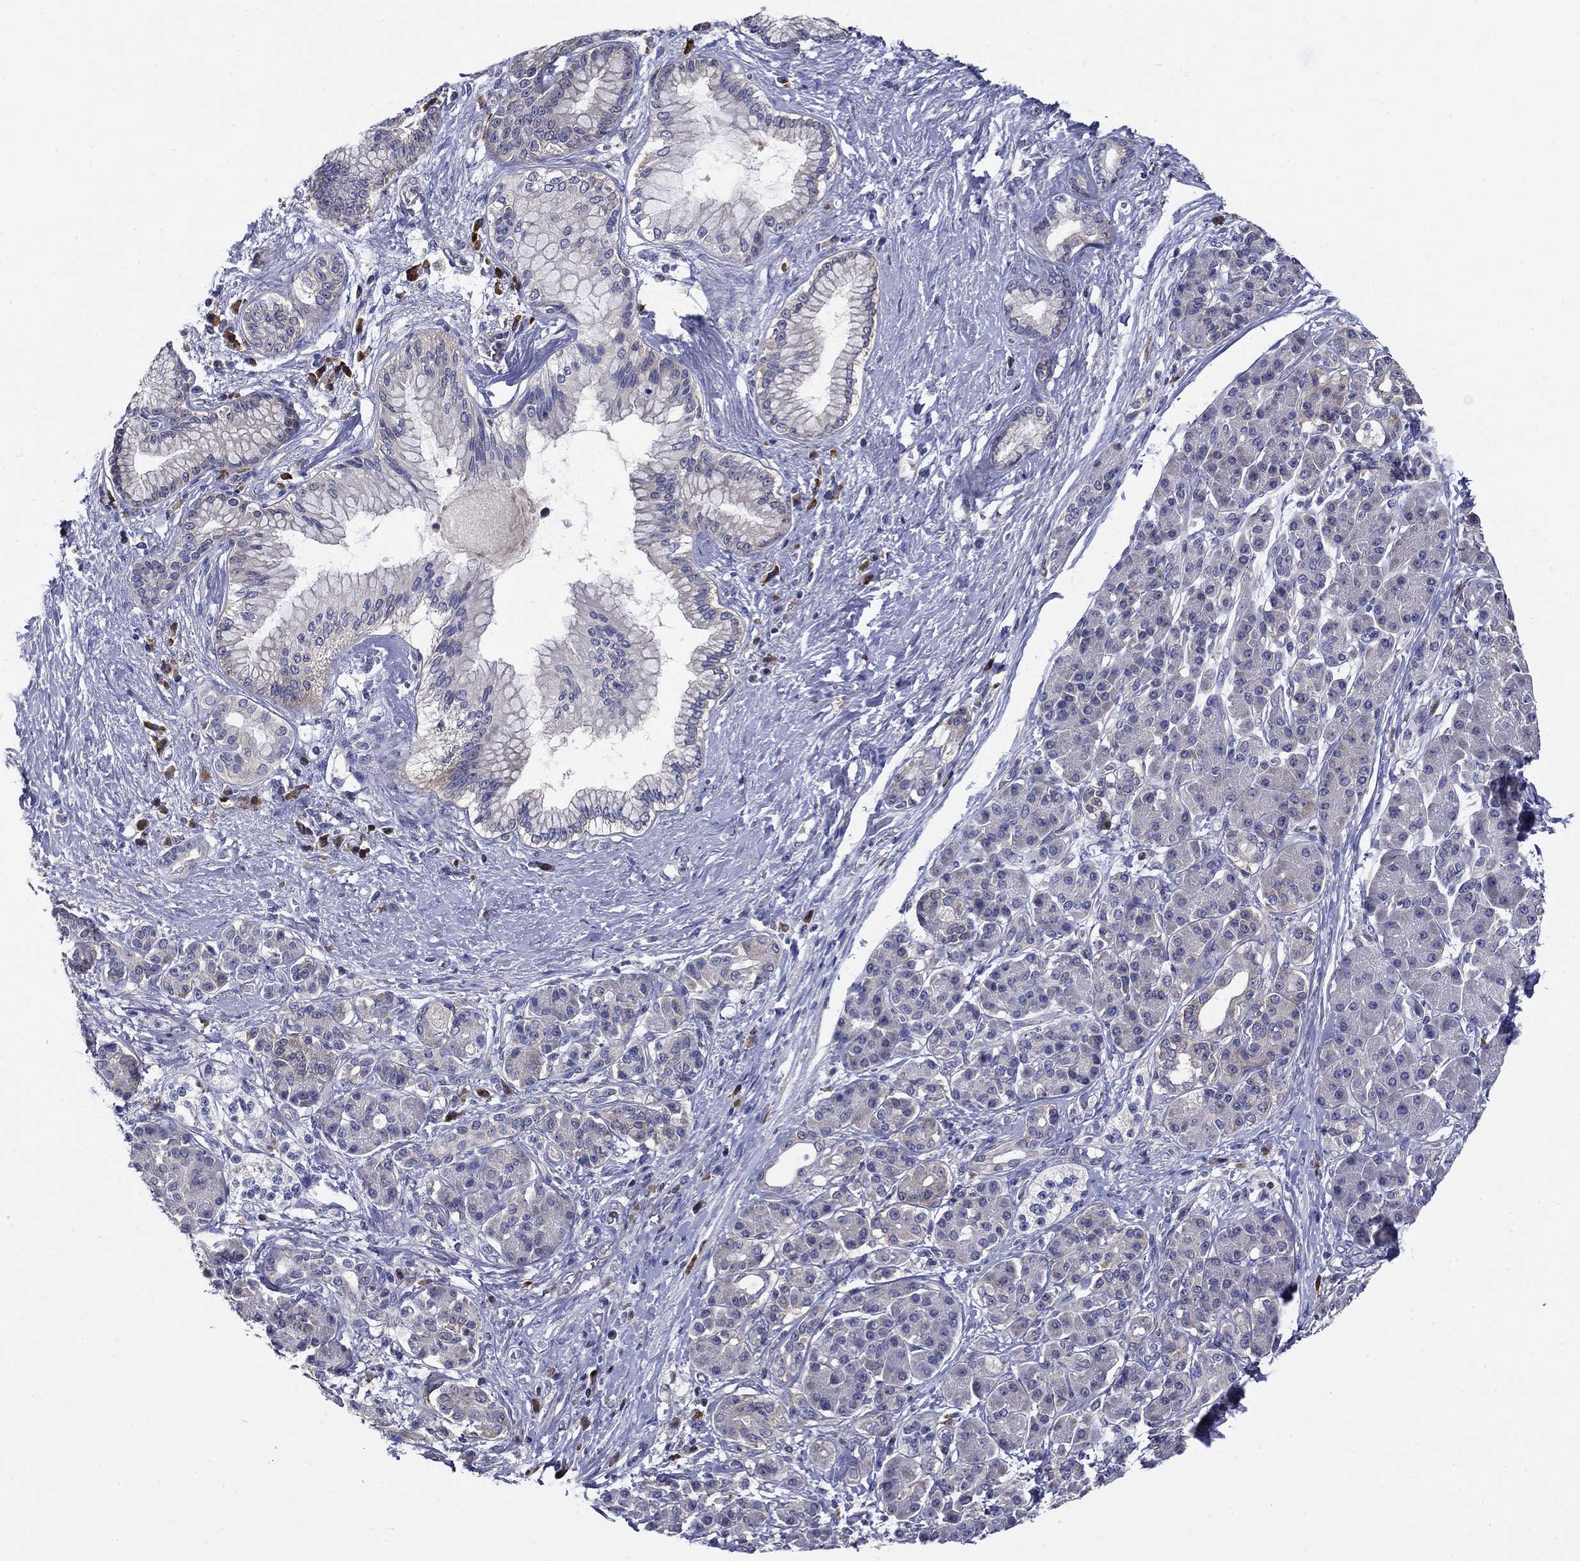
{"staining": {"intensity": "negative", "quantity": "none", "location": "none"}, "tissue": "pancreatic cancer", "cell_type": "Tumor cells", "image_type": "cancer", "snomed": [{"axis": "morphology", "description": "Adenocarcinoma, NOS"}, {"axis": "topography", "description": "Pancreas"}], "caption": "Immunohistochemical staining of pancreatic adenocarcinoma displays no significant expression in tumor cells.", "gene": "POU2F2", "patient": {"sex": "female", "age": 73}}